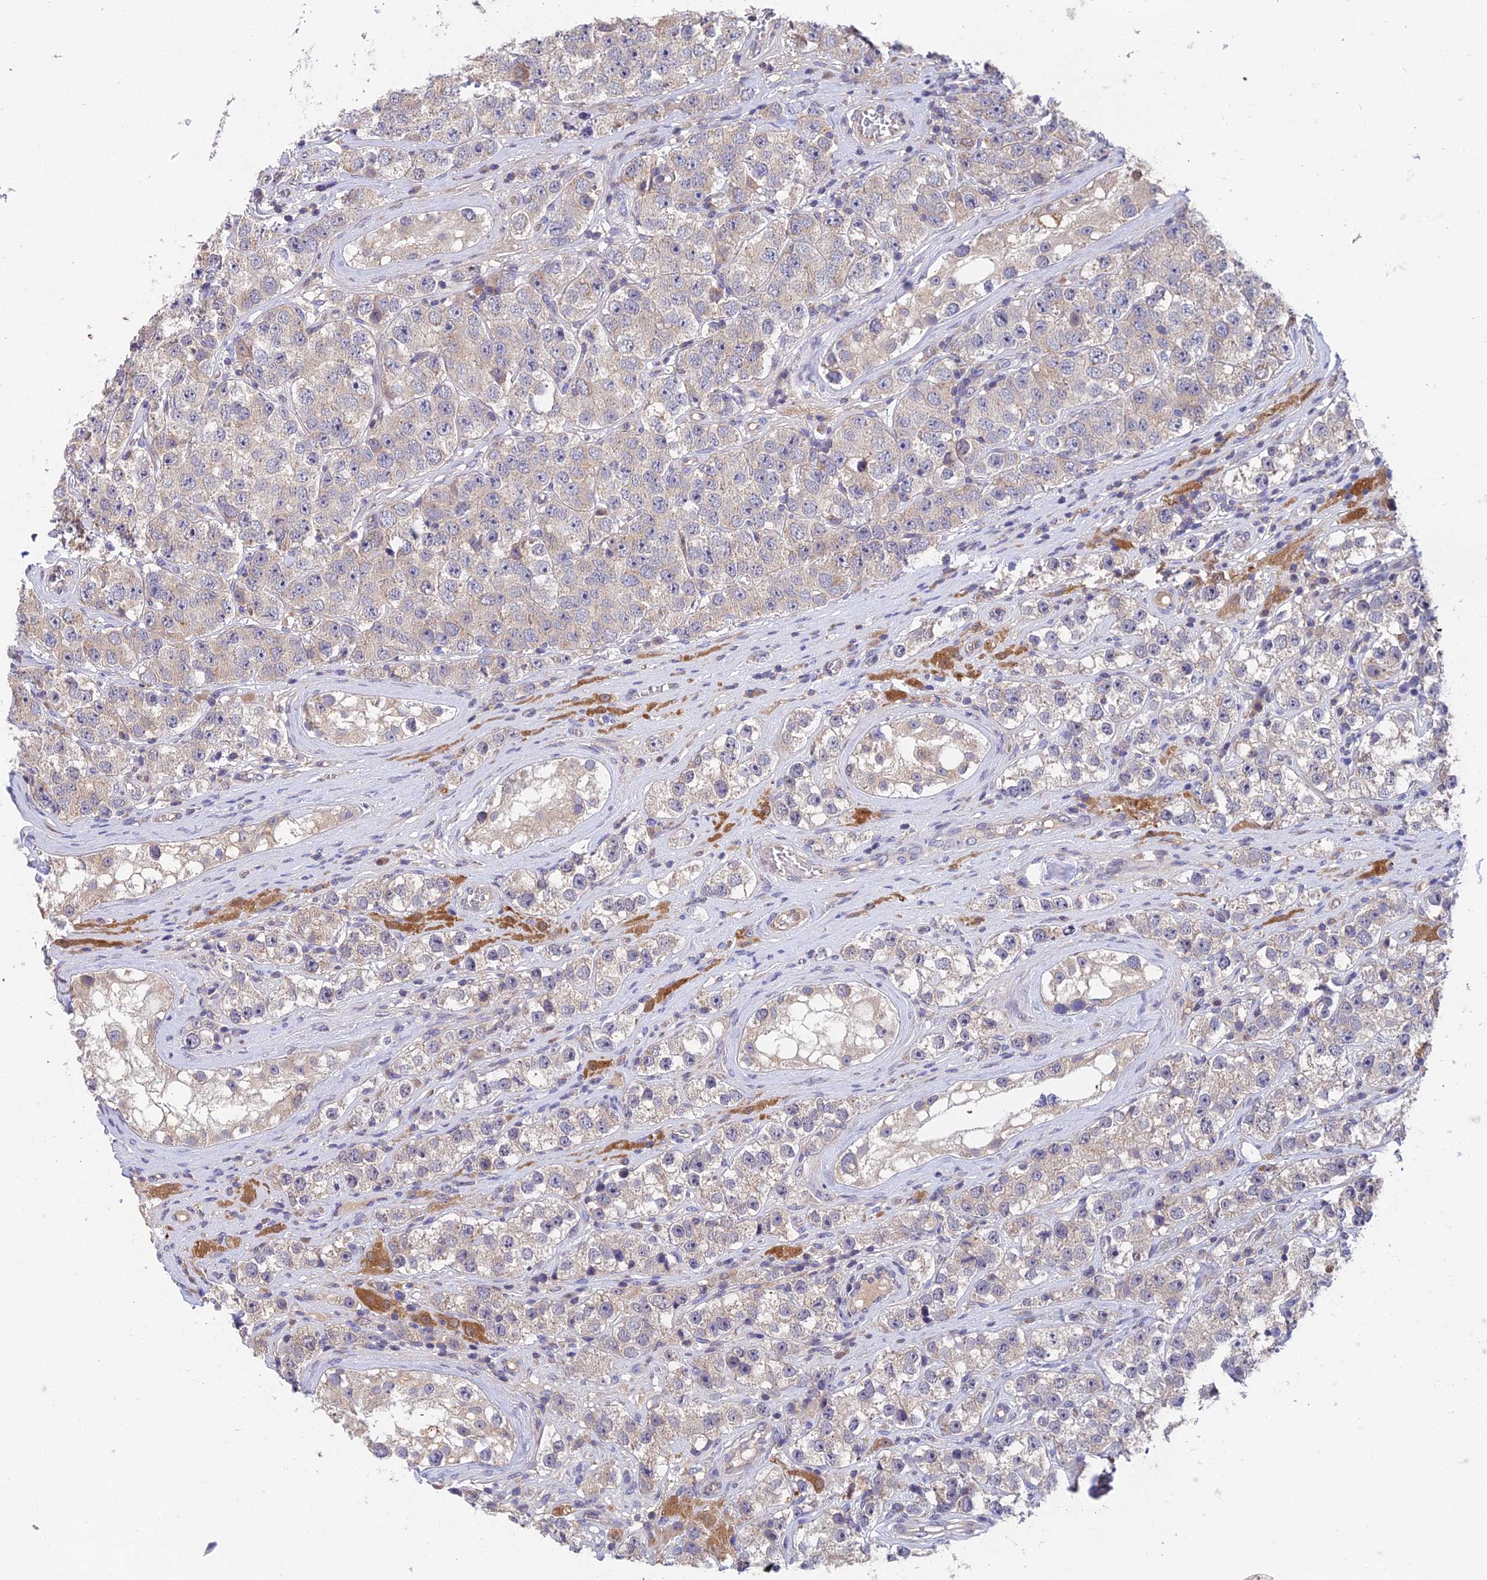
{"staining": {"intensity": "negative", "quantity": "none", "location": "none"}, "tissue": "testis cancer", "cell_type": "Tumor cells", "image_type": "cancer", "snomed": [{"axis": "morphology", "description": "Seminoma, NOS"}, {"axis": "topography", "description": "Testis"}], "caption": "Immunohistochemical staining of seminoma (testis) demonstrates no significant positivity in tumor cells.", "gene": "ADAMTS13", "patient": {"sex": "male", "age": 28}}